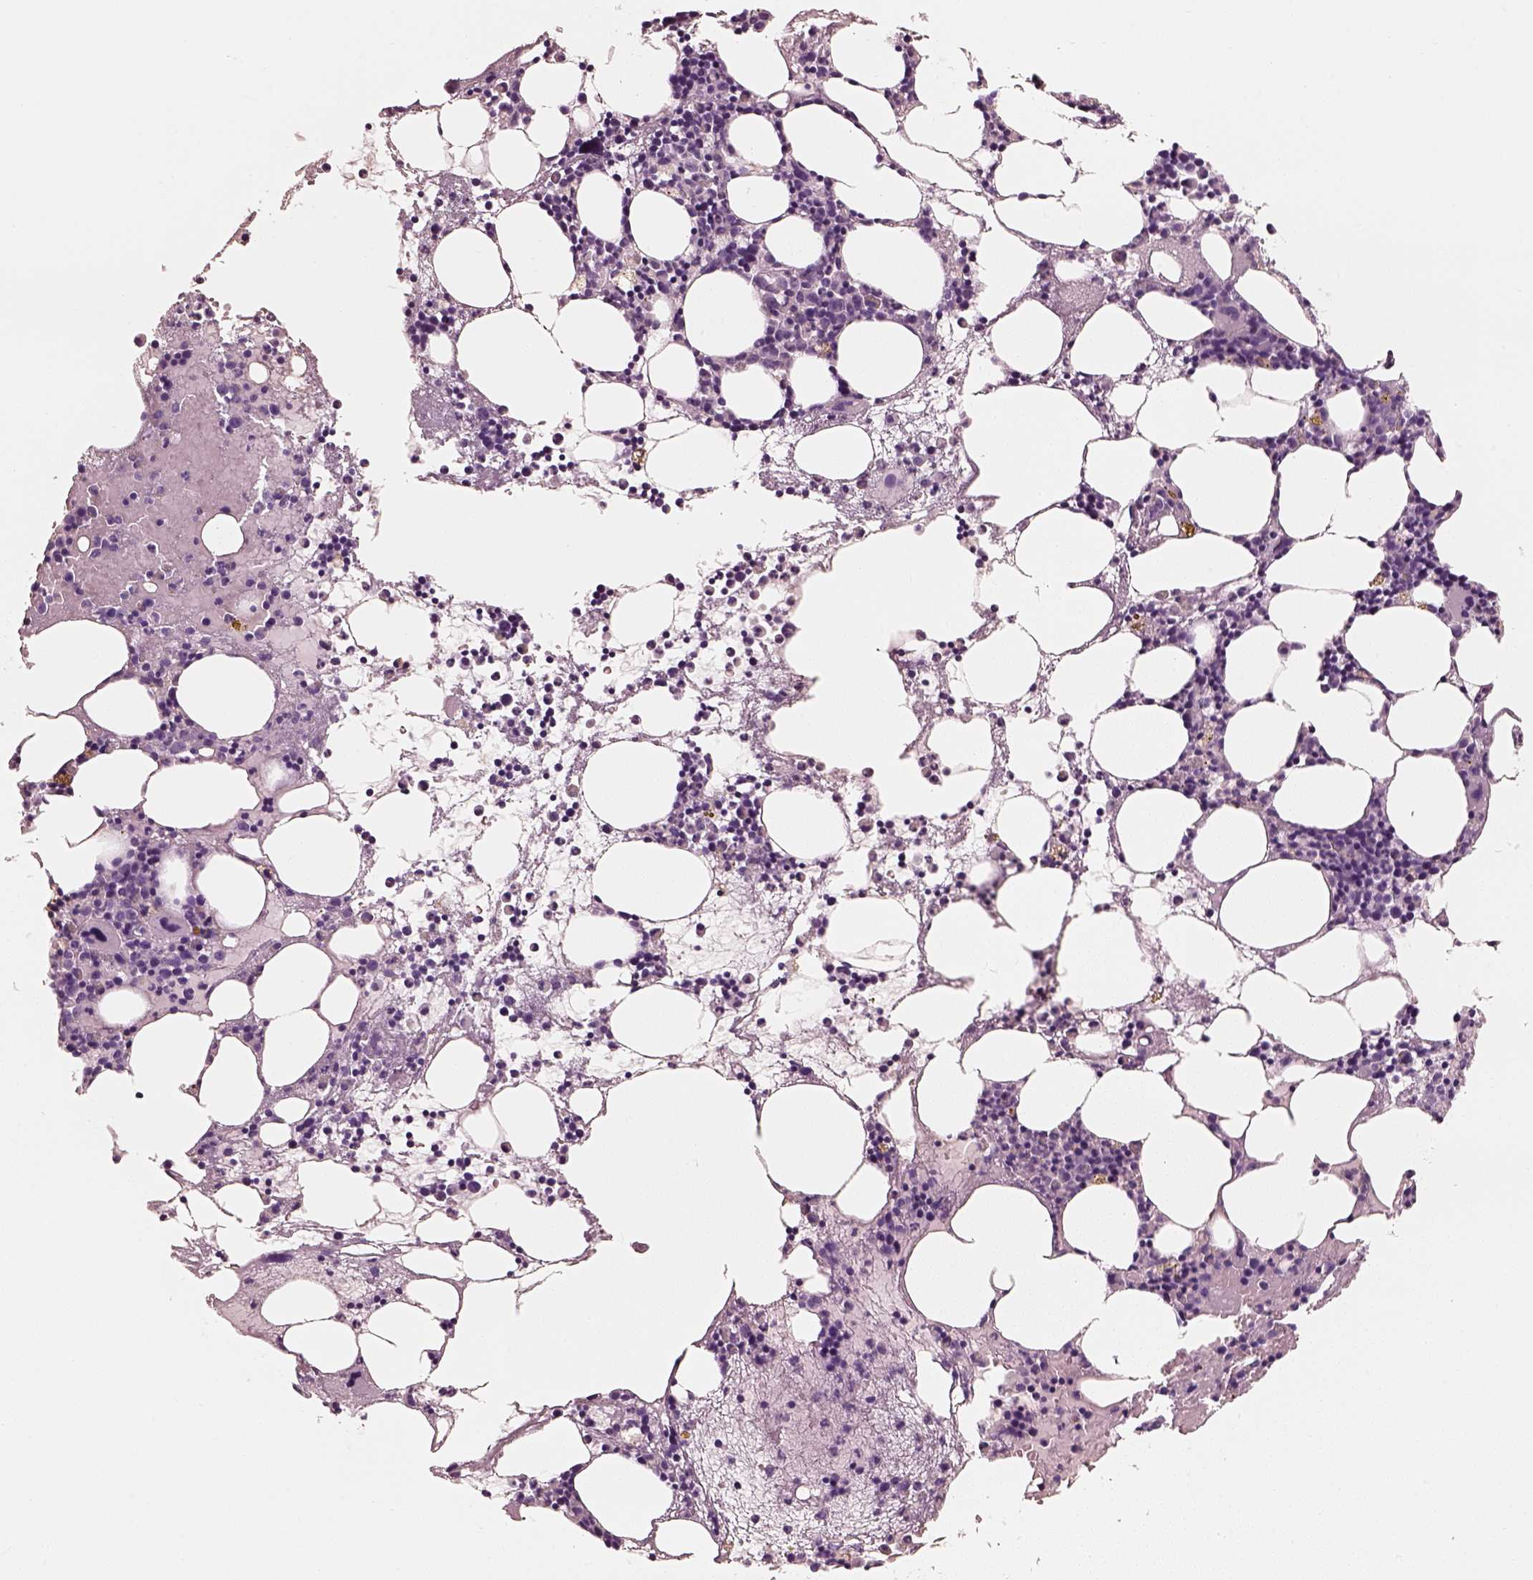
{"staining": {"intensity": "negative", "quantity": "none", "location": "none"}, "tissue": "bone marrow", "cell_type": "Hematopoietic cells", "image_type": "normal", "snomed": [{"axis": "morphology", "description": "Normal tissue, NOS"}, {"axis": "topography", "description": "Bone marrow"}], "caption": "This is a histopathology image of immunohistochemistry staining of benign bone marrow, which shows no expression in hematopoietic cells. Brightfield microscopy of immunohistochemistry stained with DAB (3,3'-diaminobenzidine) (brown) and hematoxylin (blue), captured at high magnification.", "gene": "PNOC", "patient": {"sex": "male", "age": 54}}